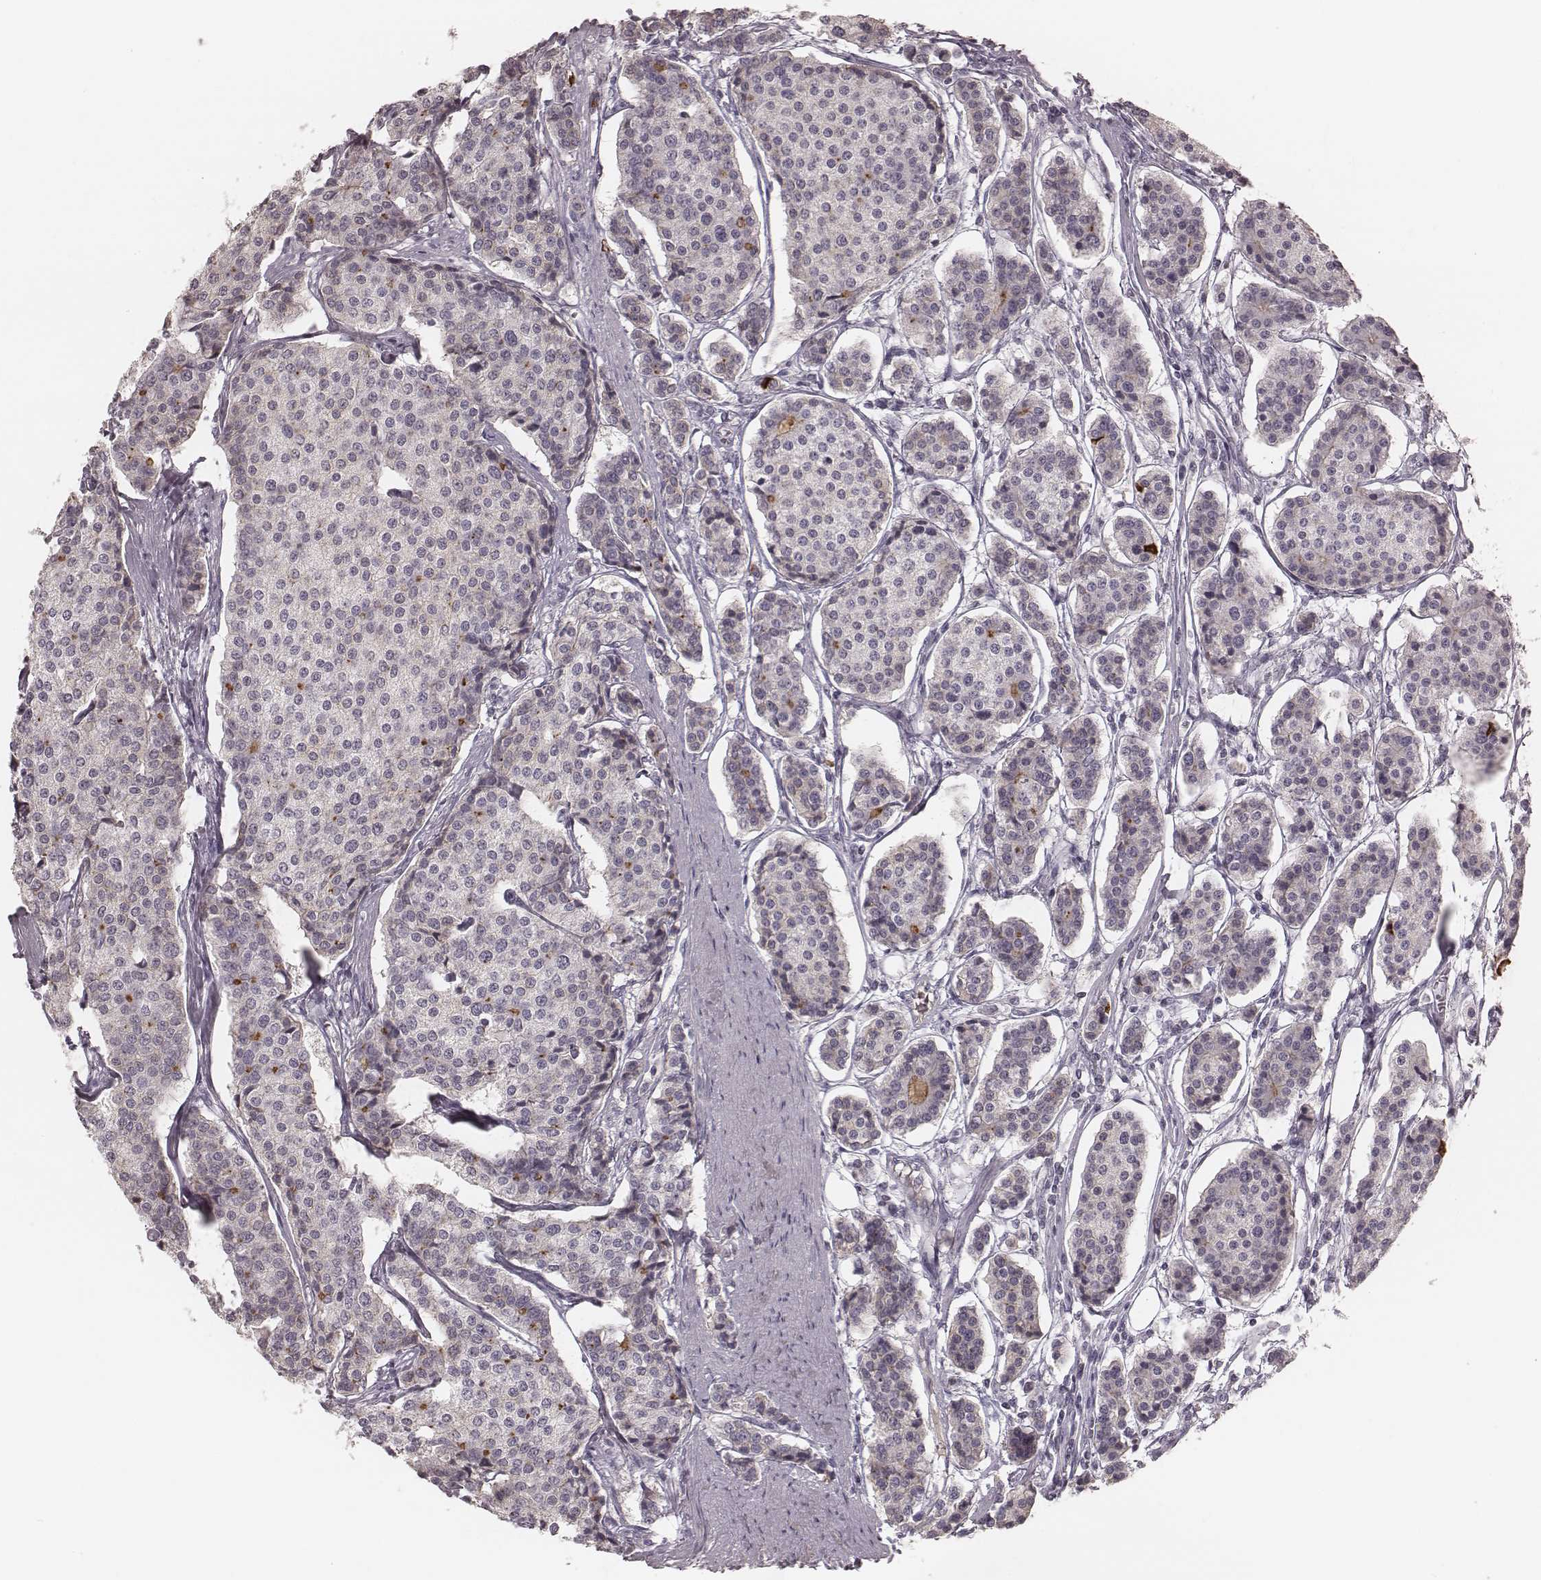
{"staining": {"intensity": "negative", "quantity": "none", "location": "none"}, "tissue": "carcinoid", "cell_type": "Tumor cells", "image_type": "cancer", "snomed": [{"axis": "morphology", "description": "Carcinoid, malignant, NOS"}, {"axis": "topography", "description": "Small intestine"}], "caption": "There is no significant staining in tumor cells of malignant carcinoid.", "gene": "SMIM24", "patient": {"sex": "female", "age": 65}}